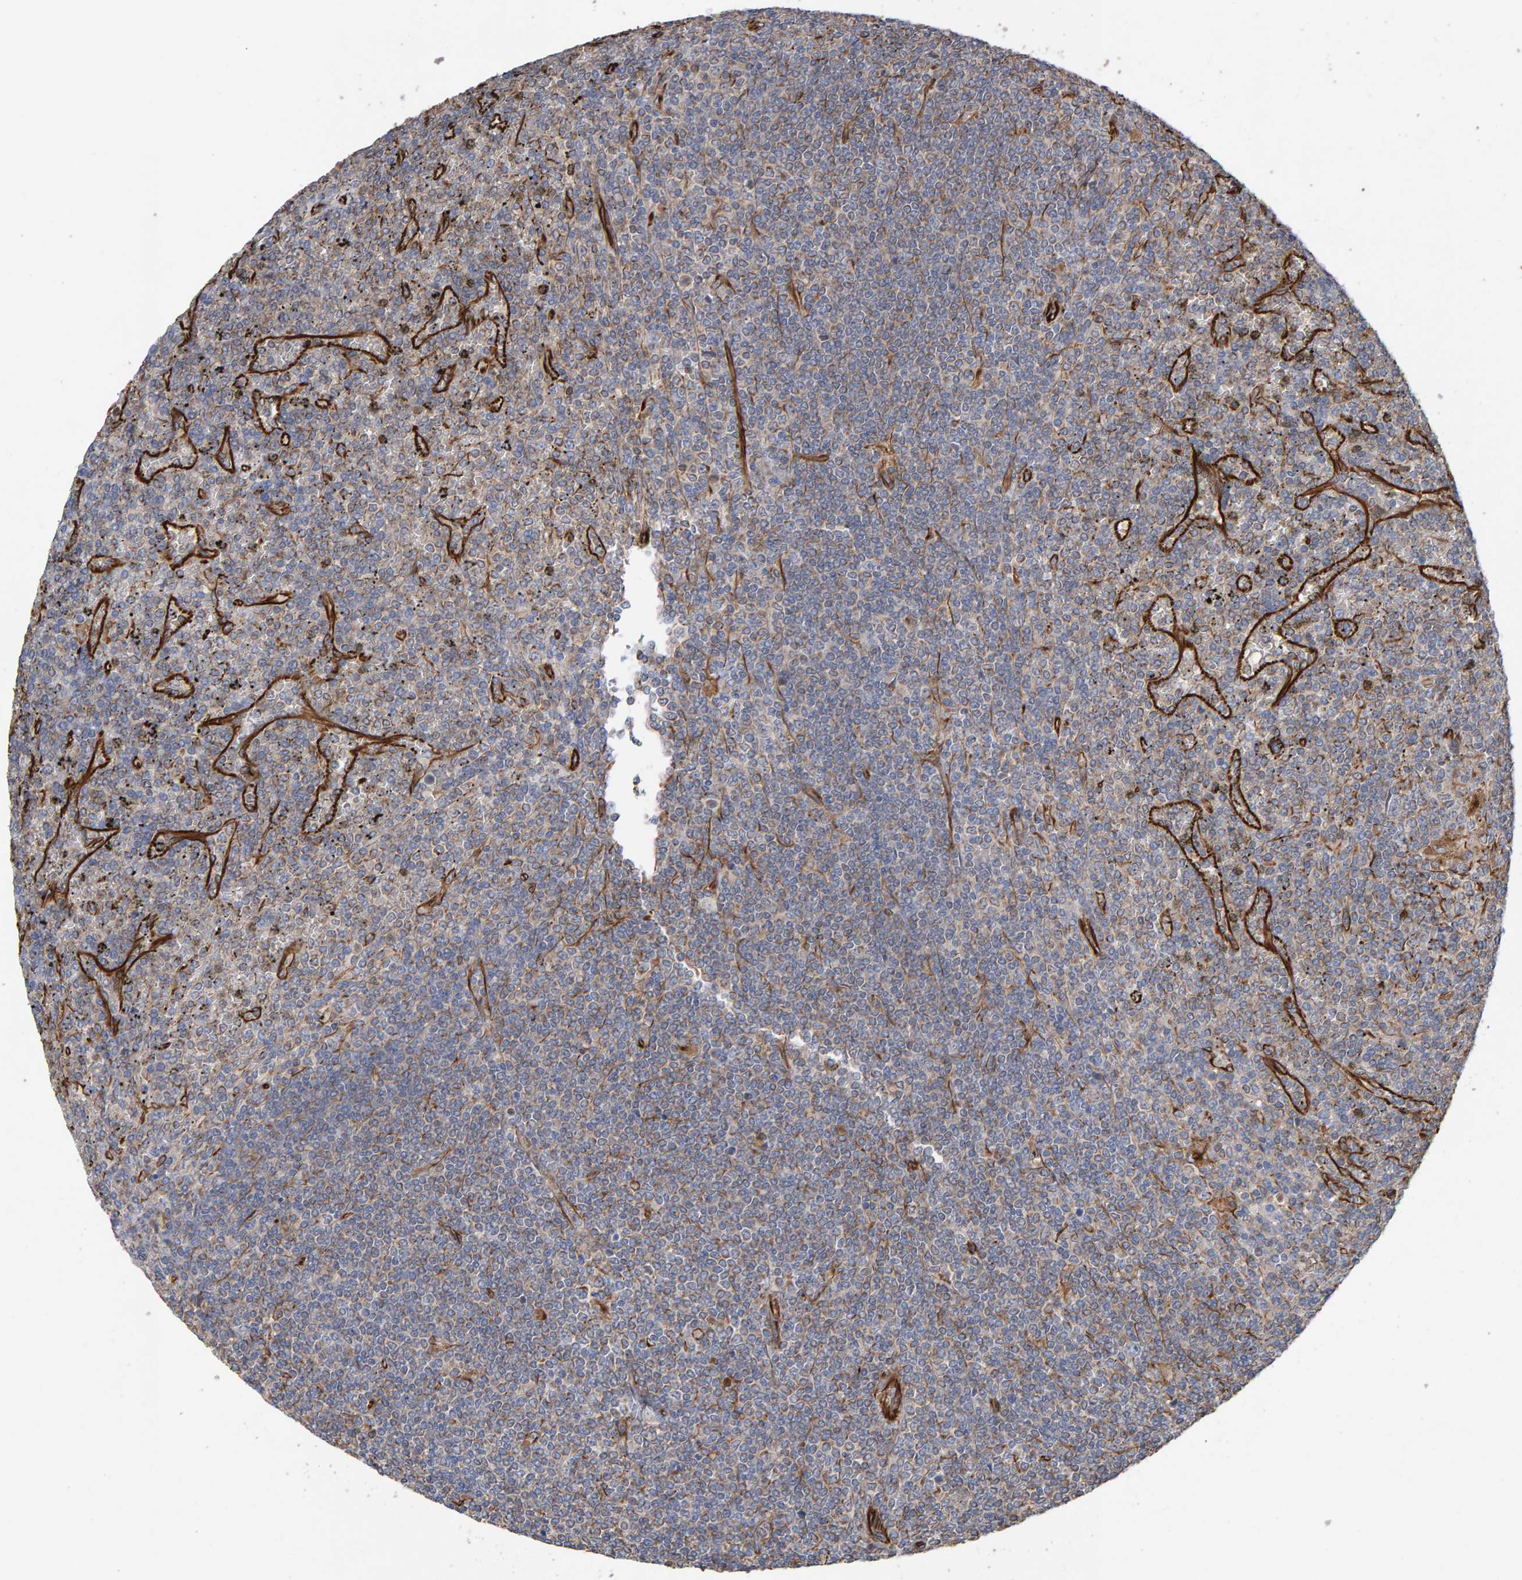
{"staining": {"intensity": "negative", "quantity": "none", "location": "none"}, "tissue": "lymphoma", "cell_type": "Tumor cells", "image_type": "cancer", "snomed": [{"axis": "morphology", "description": "Malignant lymphoma, non-Hodgkin's type, Low grade"}, {"axis": "topography", "description": "Spleen"}], "caption": "The micrograph demonstrates no significant expression in tumor cells of low-grade malignant lymphoma, non-Hodgkin's type.", "gene": "ZNF347", "patient": {"sex": "female", "age": 19}}